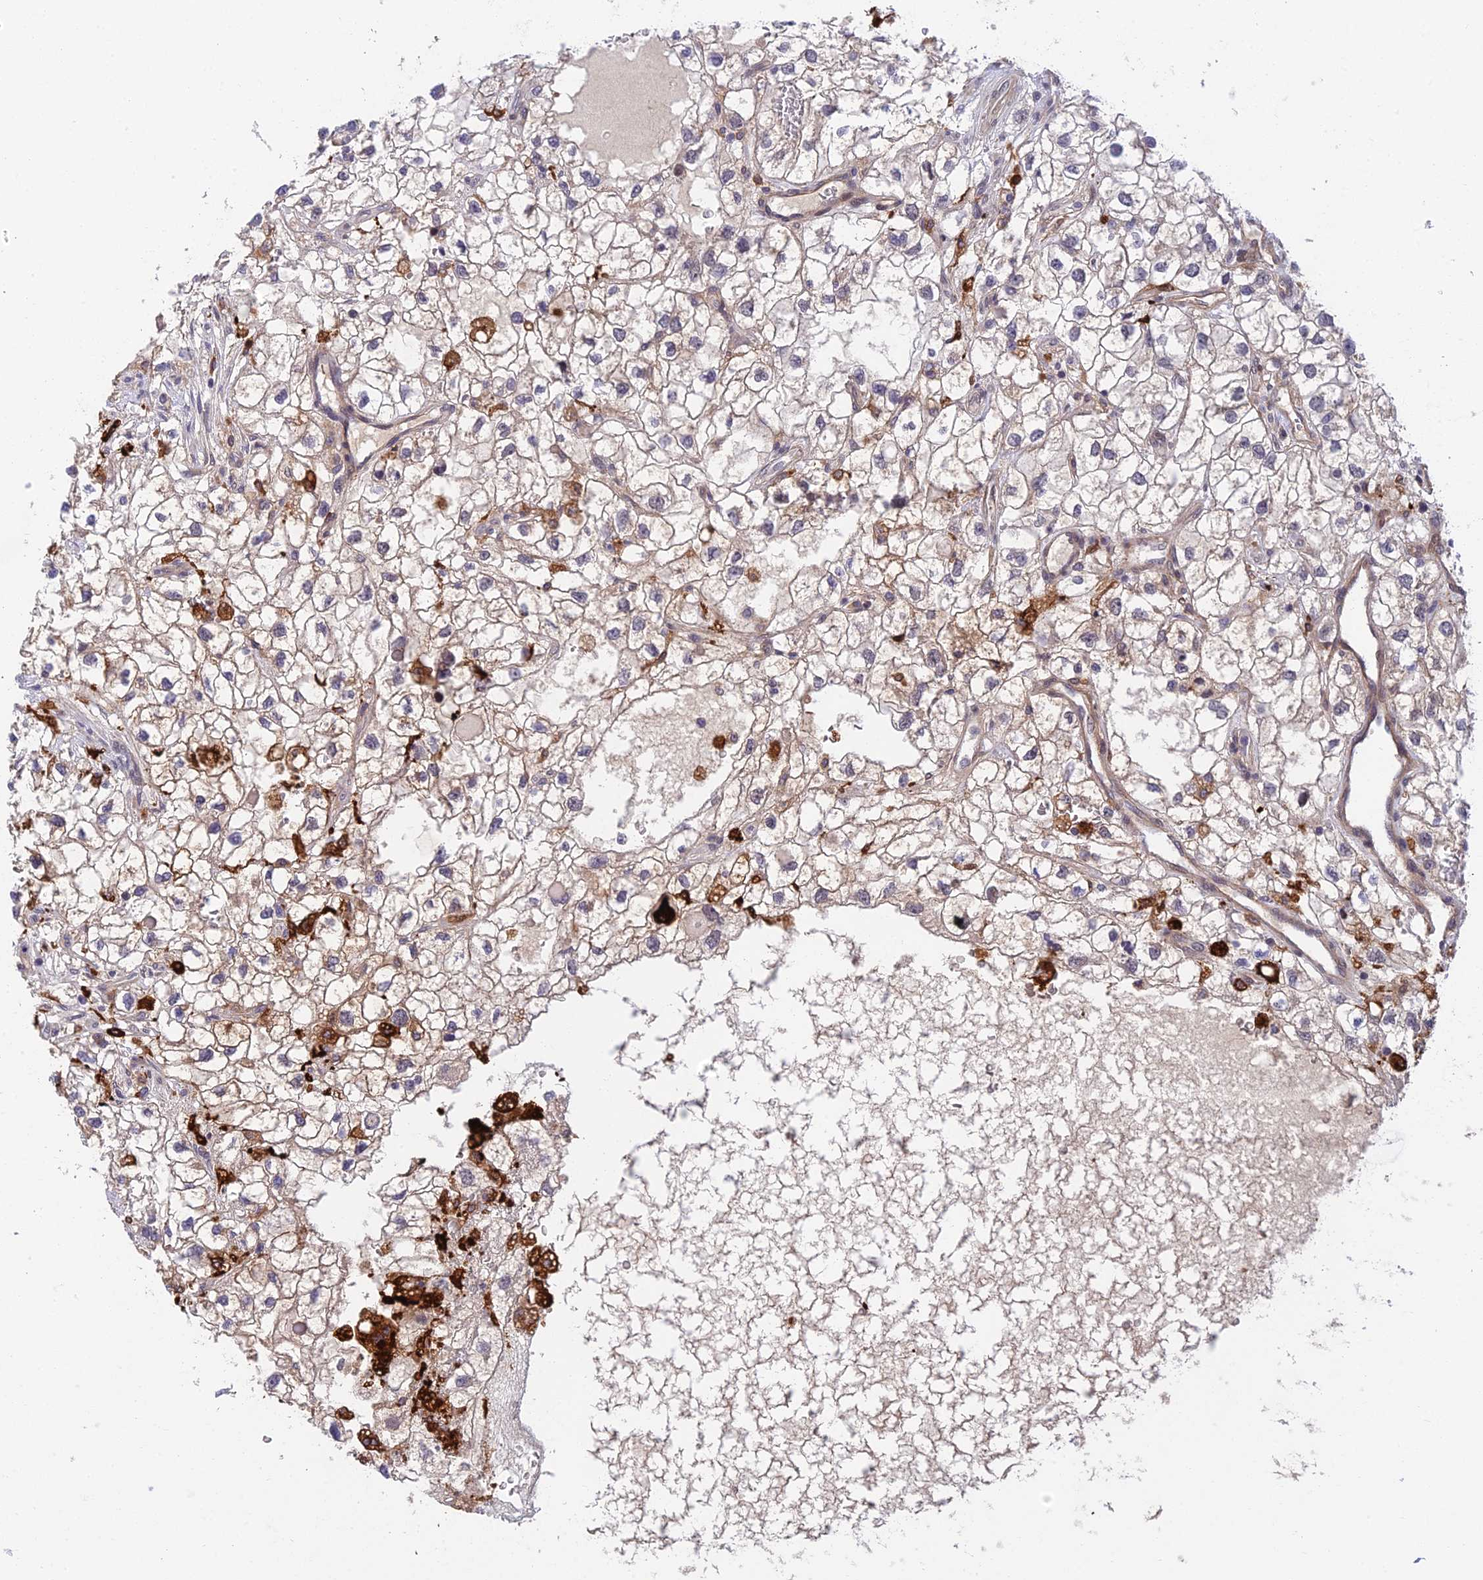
{"staining": {"intensity": "strong", "quantity": "<25%", "location": "cytoplasmic/membranous"}, "tissue": "renal cancer", "cell_type": "Tumor cells", "image_type": "cancer", "snomed": [{"axis": "morphology", "description": "Adenocarcinoma, NOS"}, {"axis": "topography", "description": "Kidney"}], "caption": "Renal cancer (adenocarcinoma) stained for a protein (brown) demonstrates strong cytoplasmic/membranous positive expression in about <25% of tumor cells.", "gene": "NSMCE1", "patient": {"sex": "male", "age": 59}}